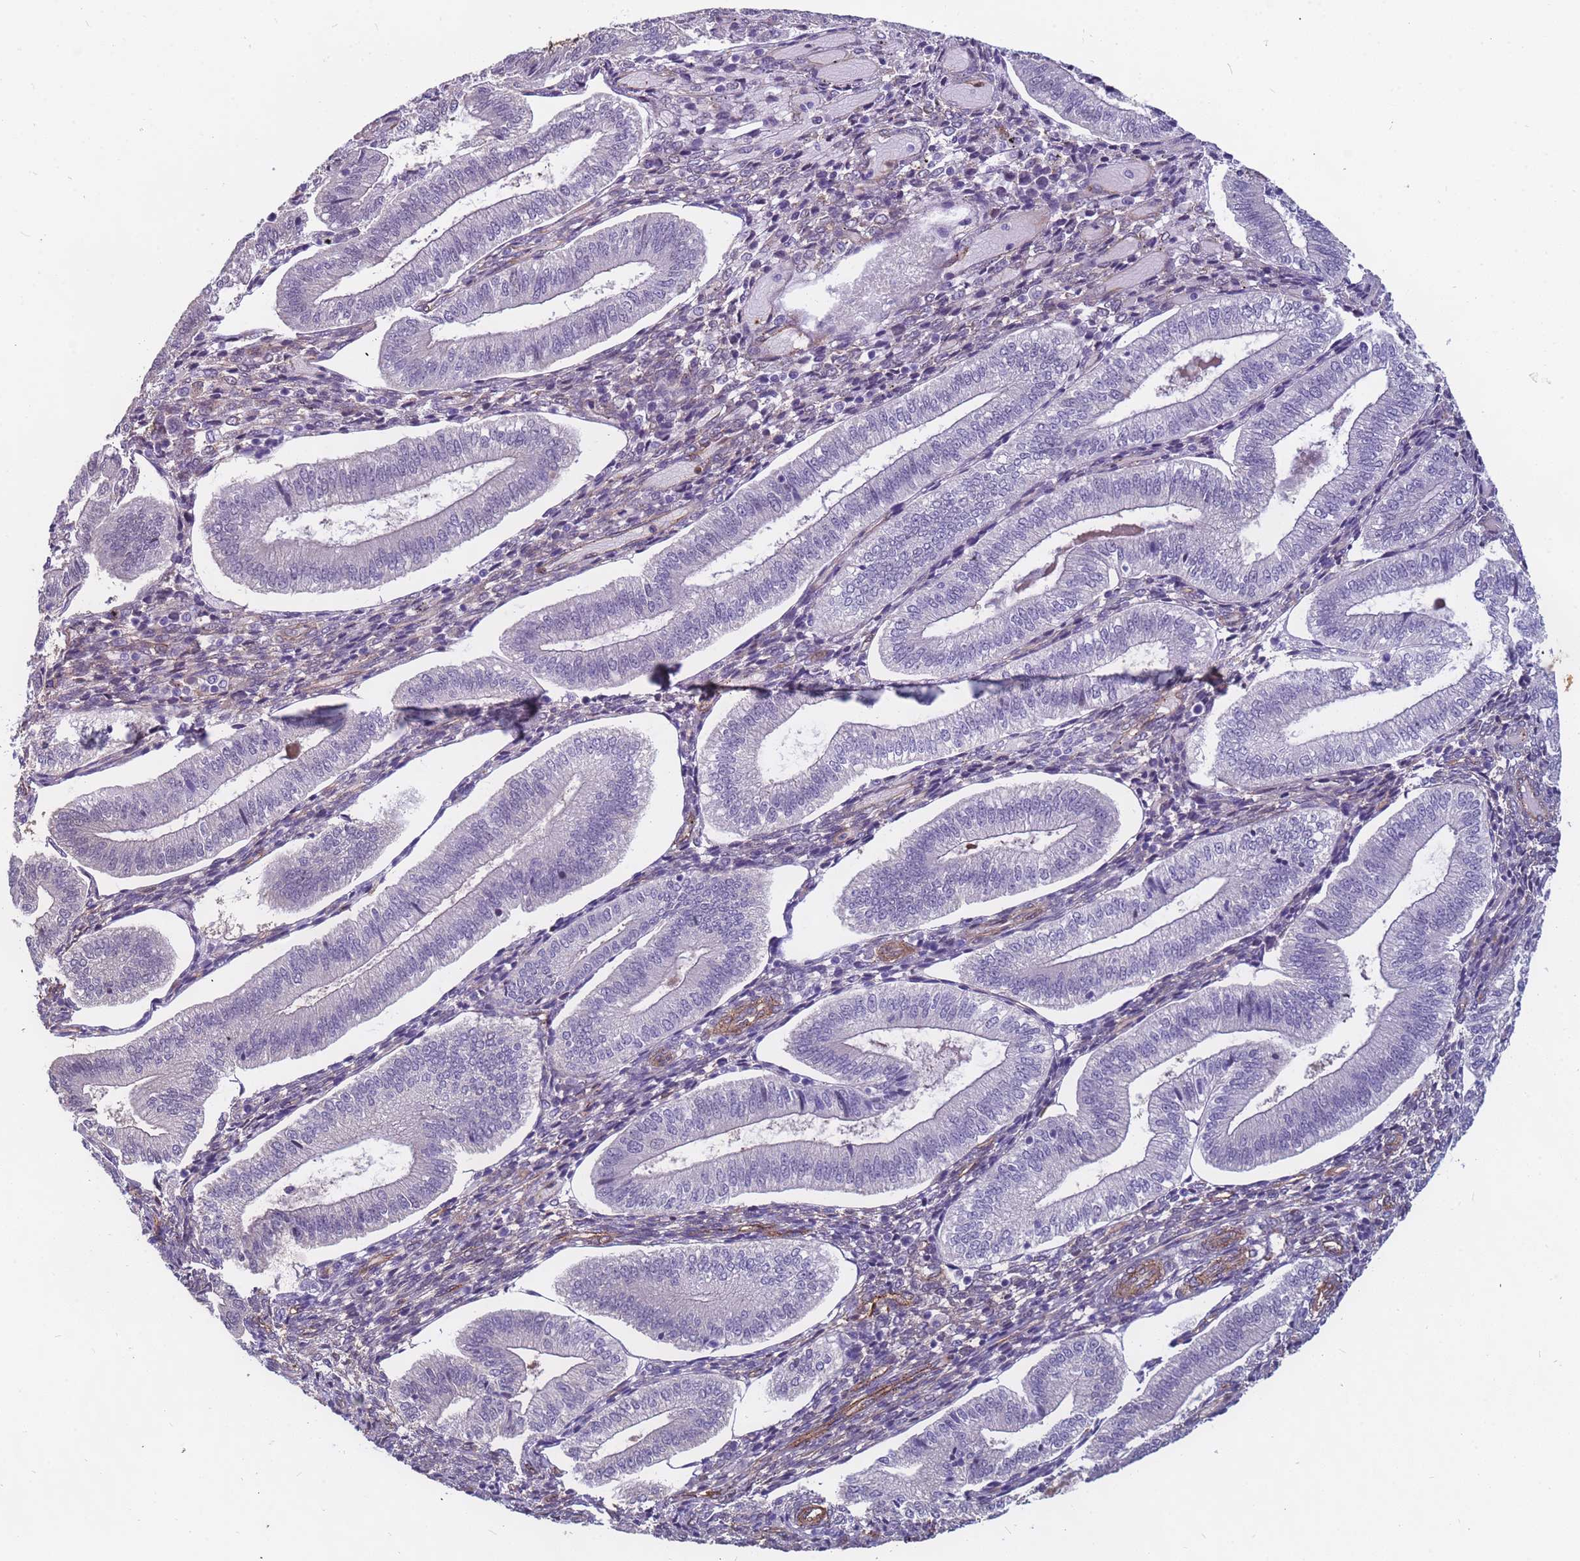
{"staining": {"intensity": "moderate", "quantity": "25%-75%", "location": "cytoplasmic/membranous"}, "tissue": "endometrium", "cell_type": "Cells in endometrial stroma", "image_type": "normal", "snomed": [{"axis": "morphology", "description": "Normal tissue, NOS"}, {"axis": "topography", "description": "Endometrium"}], "caption": "This micrograph shows immunohistochemistry staining of benign human endometrium, with medium moderate cytoplasmic/membranous staining in about 25%-75% of cells in endometrial stroma.", "gene": "EHD2", "patient": {"sex": "female", "age": 34}}